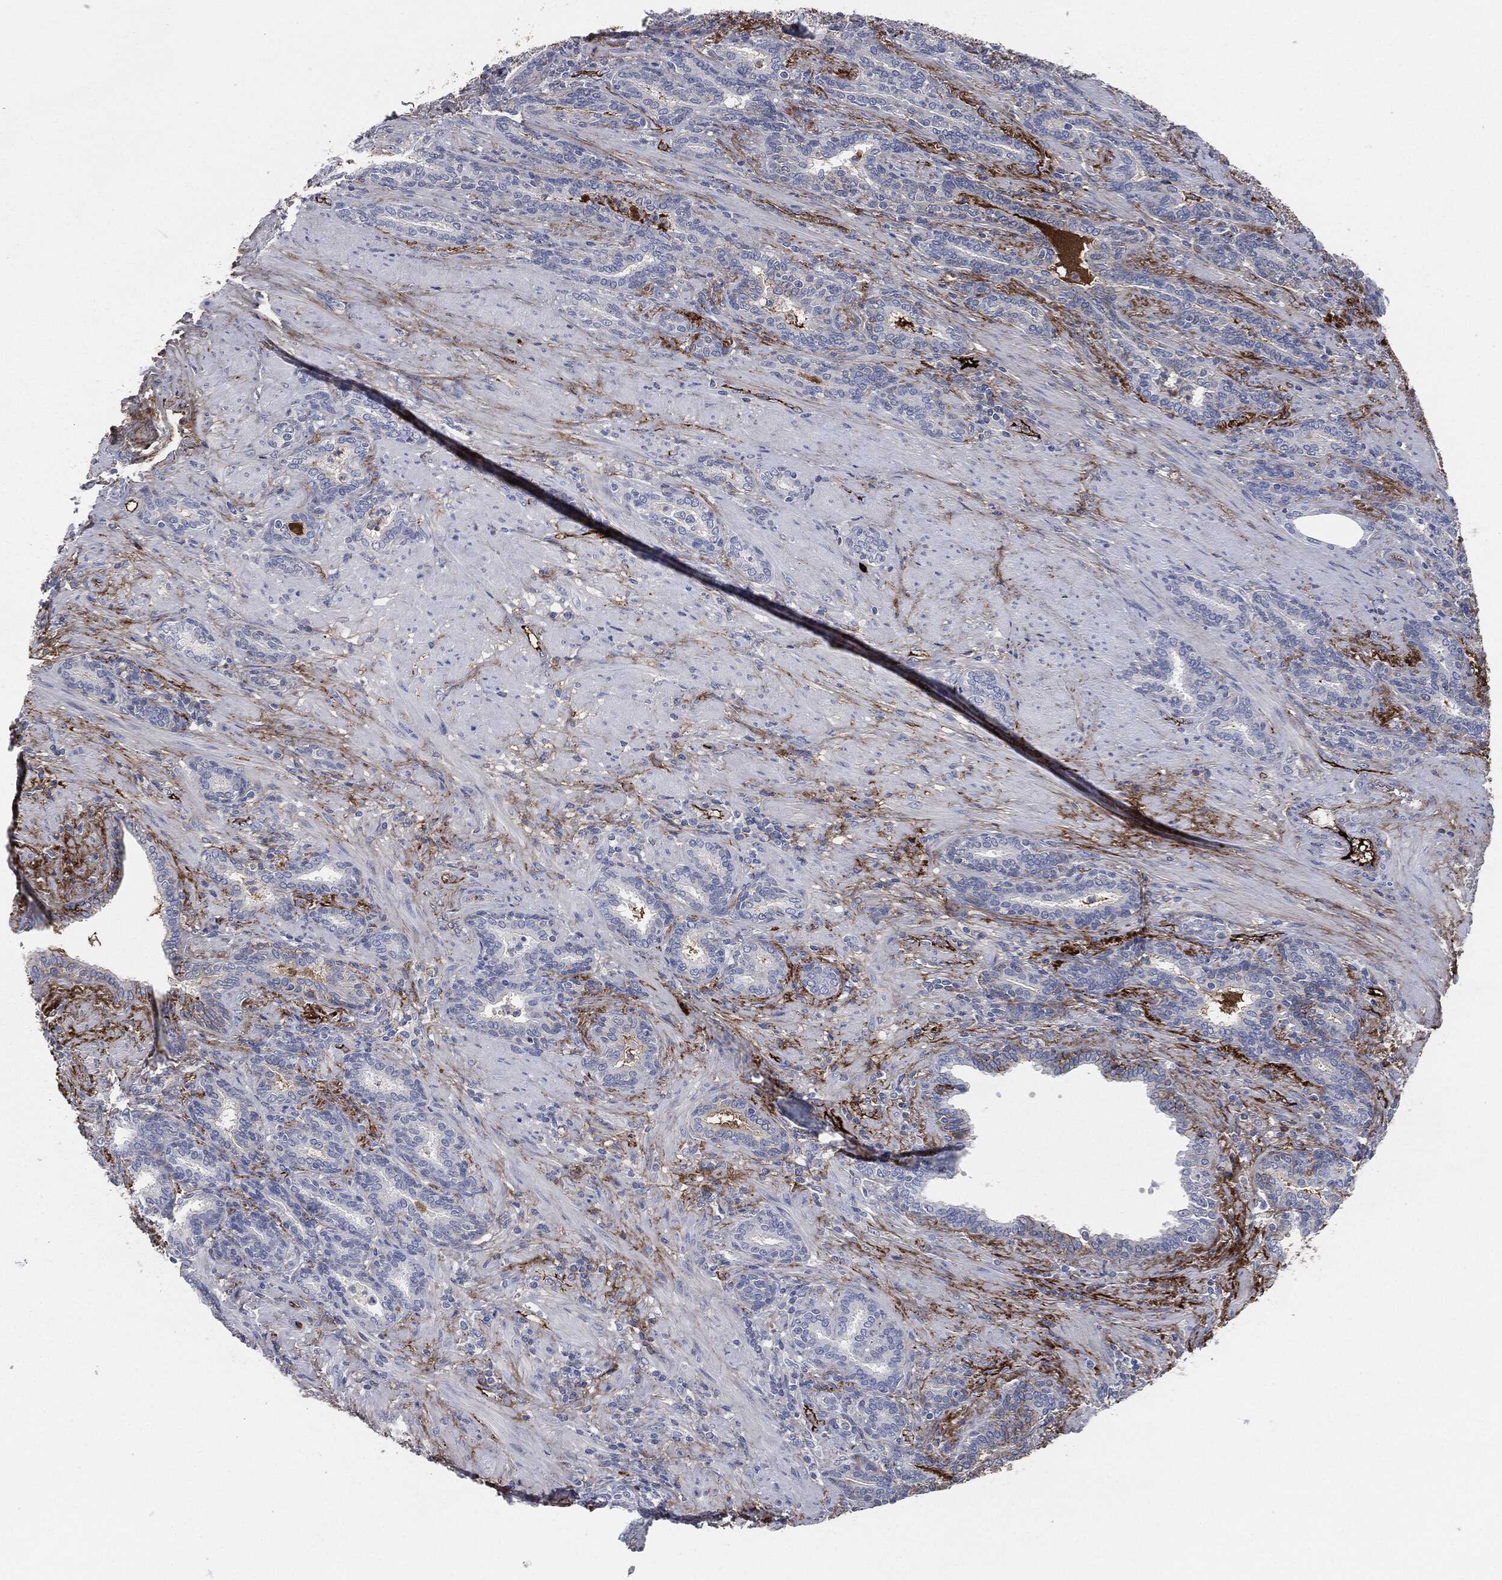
{"staining": {"intensity": "negative", "quantity": "none", "location": "none"}, "tissue": "prostate cancer", "cell_type": "Tumor cells", "image_type": "cancer", "snomed": [{"axis": "morphology", "description": "Adenocarcinoma, Low grade"}, {"axis": "topography", "description": "Prostate"}], "caption": "This is an immunohistochemistry (IHC) micrograph of human prostate adenocarcinoma (low-grade). There is no positivity in tumor cells.", "gene": "APOB", "patient": {"sex": "male", "age": 68}}